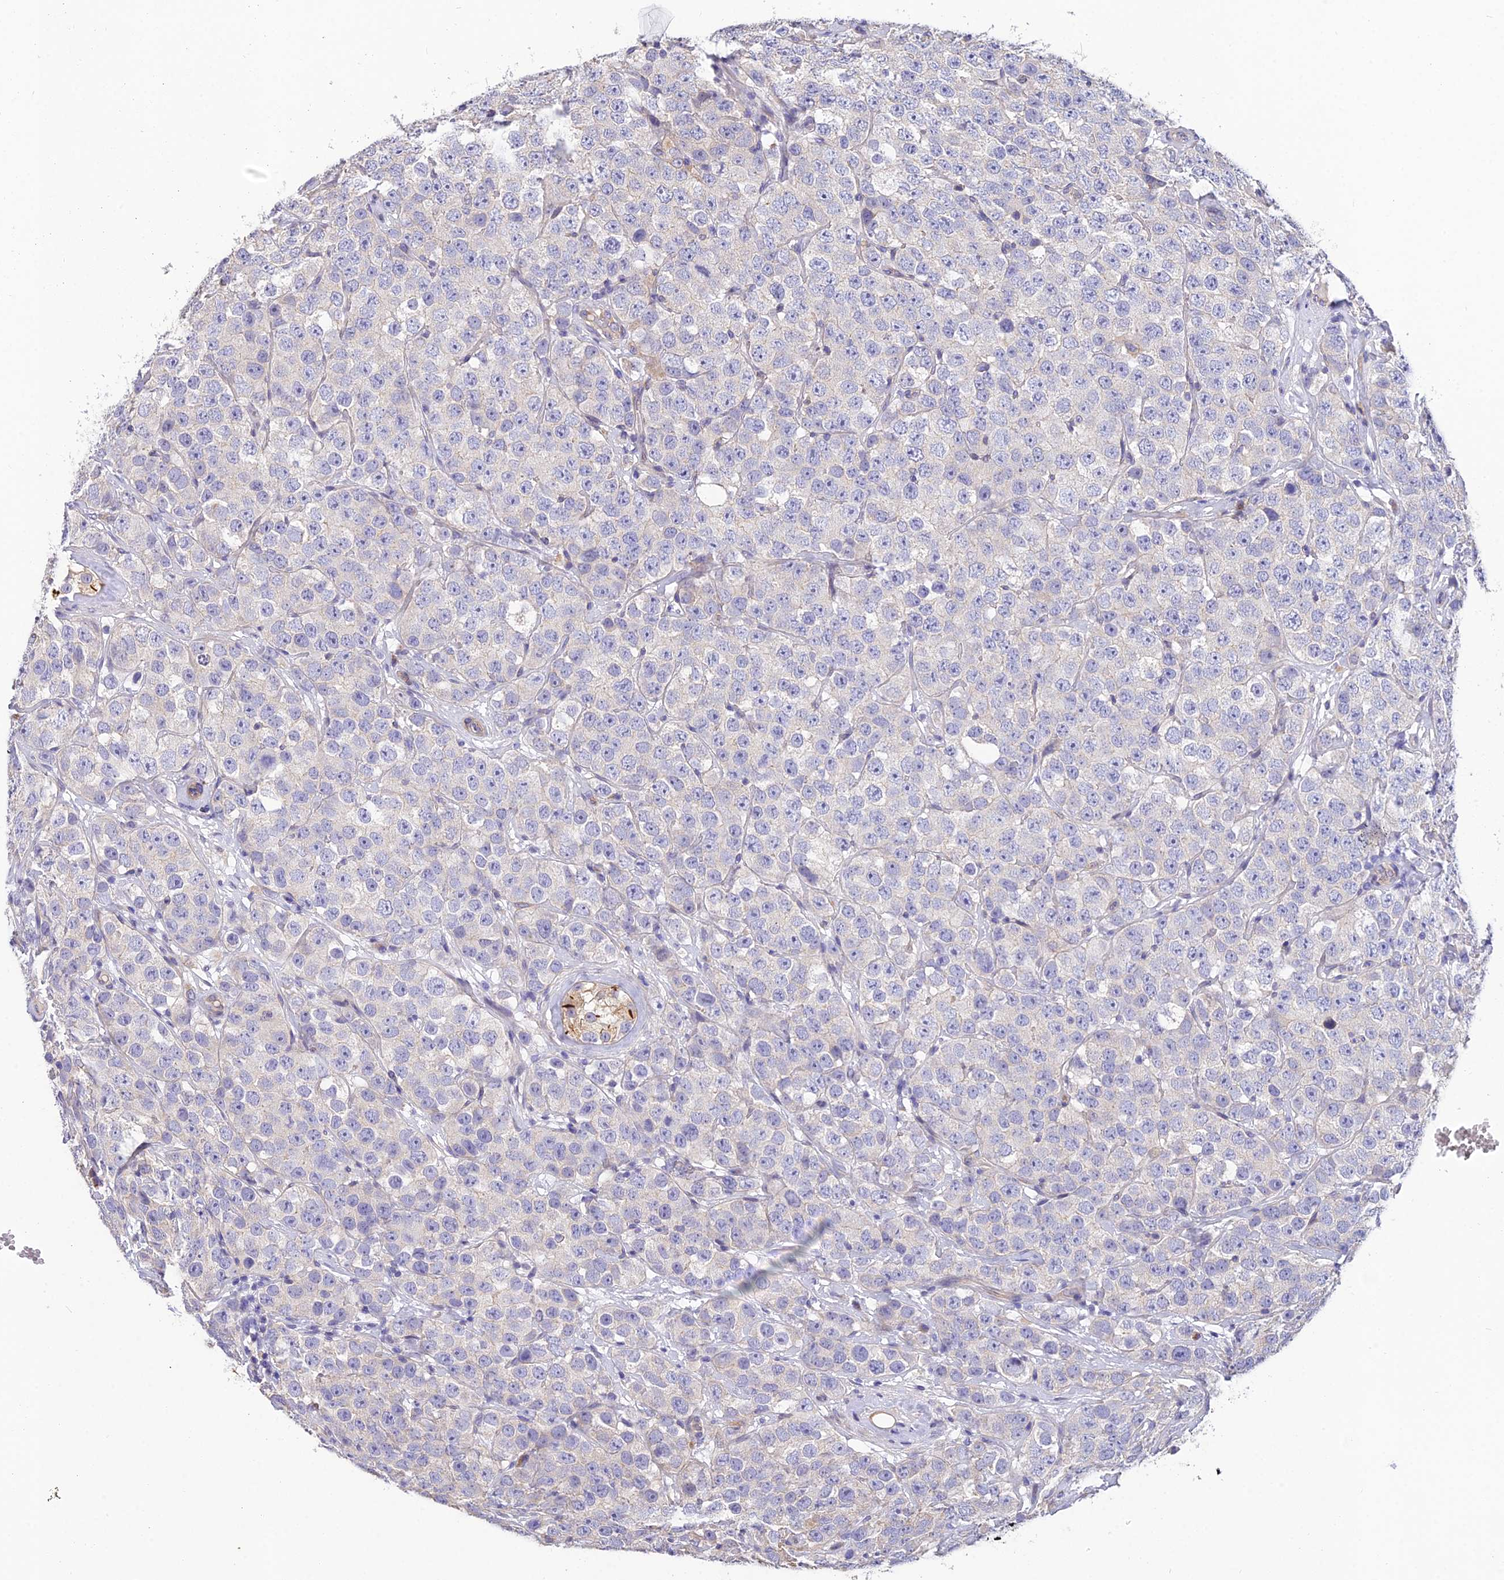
{"staining": {"intensity": "negative", "quantity": "none", "location": "none"}, "tissue": "testis cancer", "cell_type": "Tumor cells", "image_type": "cancer", "snomed": [{"axis": "morphology", "description": "Seminoma, NOS"}, {"axis": "topography", "description": "Testis"}], "caption": "The histopathology image reveals no significant positivity in tumor cells of testis seminoma. Nuclei are stained in blue.", "gene": "ARL8B", "patient": {"sex": "male", "age": 28}}